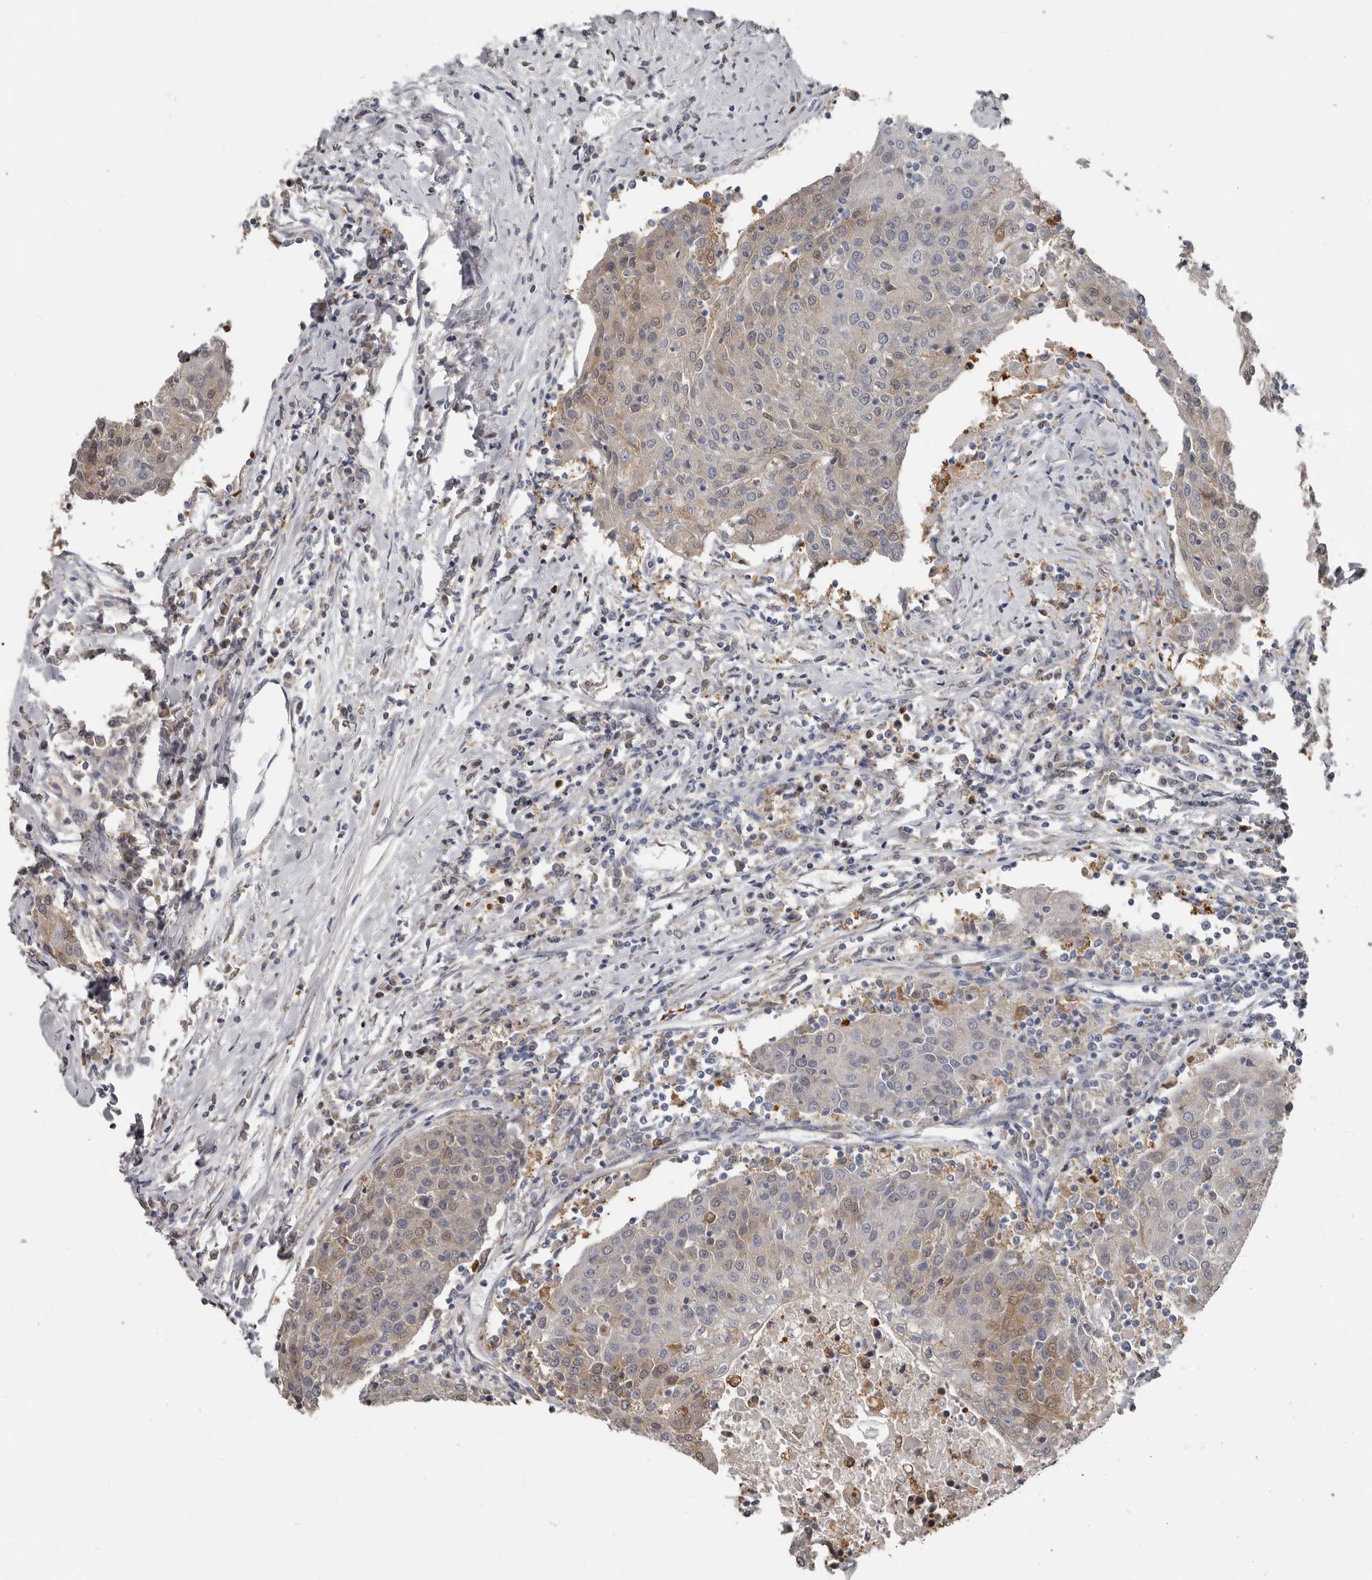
{"staining": {"intensity": "weak", "quantity": ">75%", "location": "cytoplasmic/membranous"}, "tissue": "urothelial cancer", "cell_type": "Tumor cells", "image_type": "cancer", "snomed": [{"axis": "morphology", "description": "Urothelial carcinoma, High grade"}, {"axis": "topography", "description": "Urinary bladder"}], "caption": "Urothelial cancer stained with DAB immunohistochemistry (IHC) displays low levels of weak cytoplasmic/membranous expression in about >75% of tumor cells. Ihc stains the protein of interest in brown and the nuclei are stained blue.", "gene": "KCNJ8", "patient": {"sex": "female", "age": 85}}